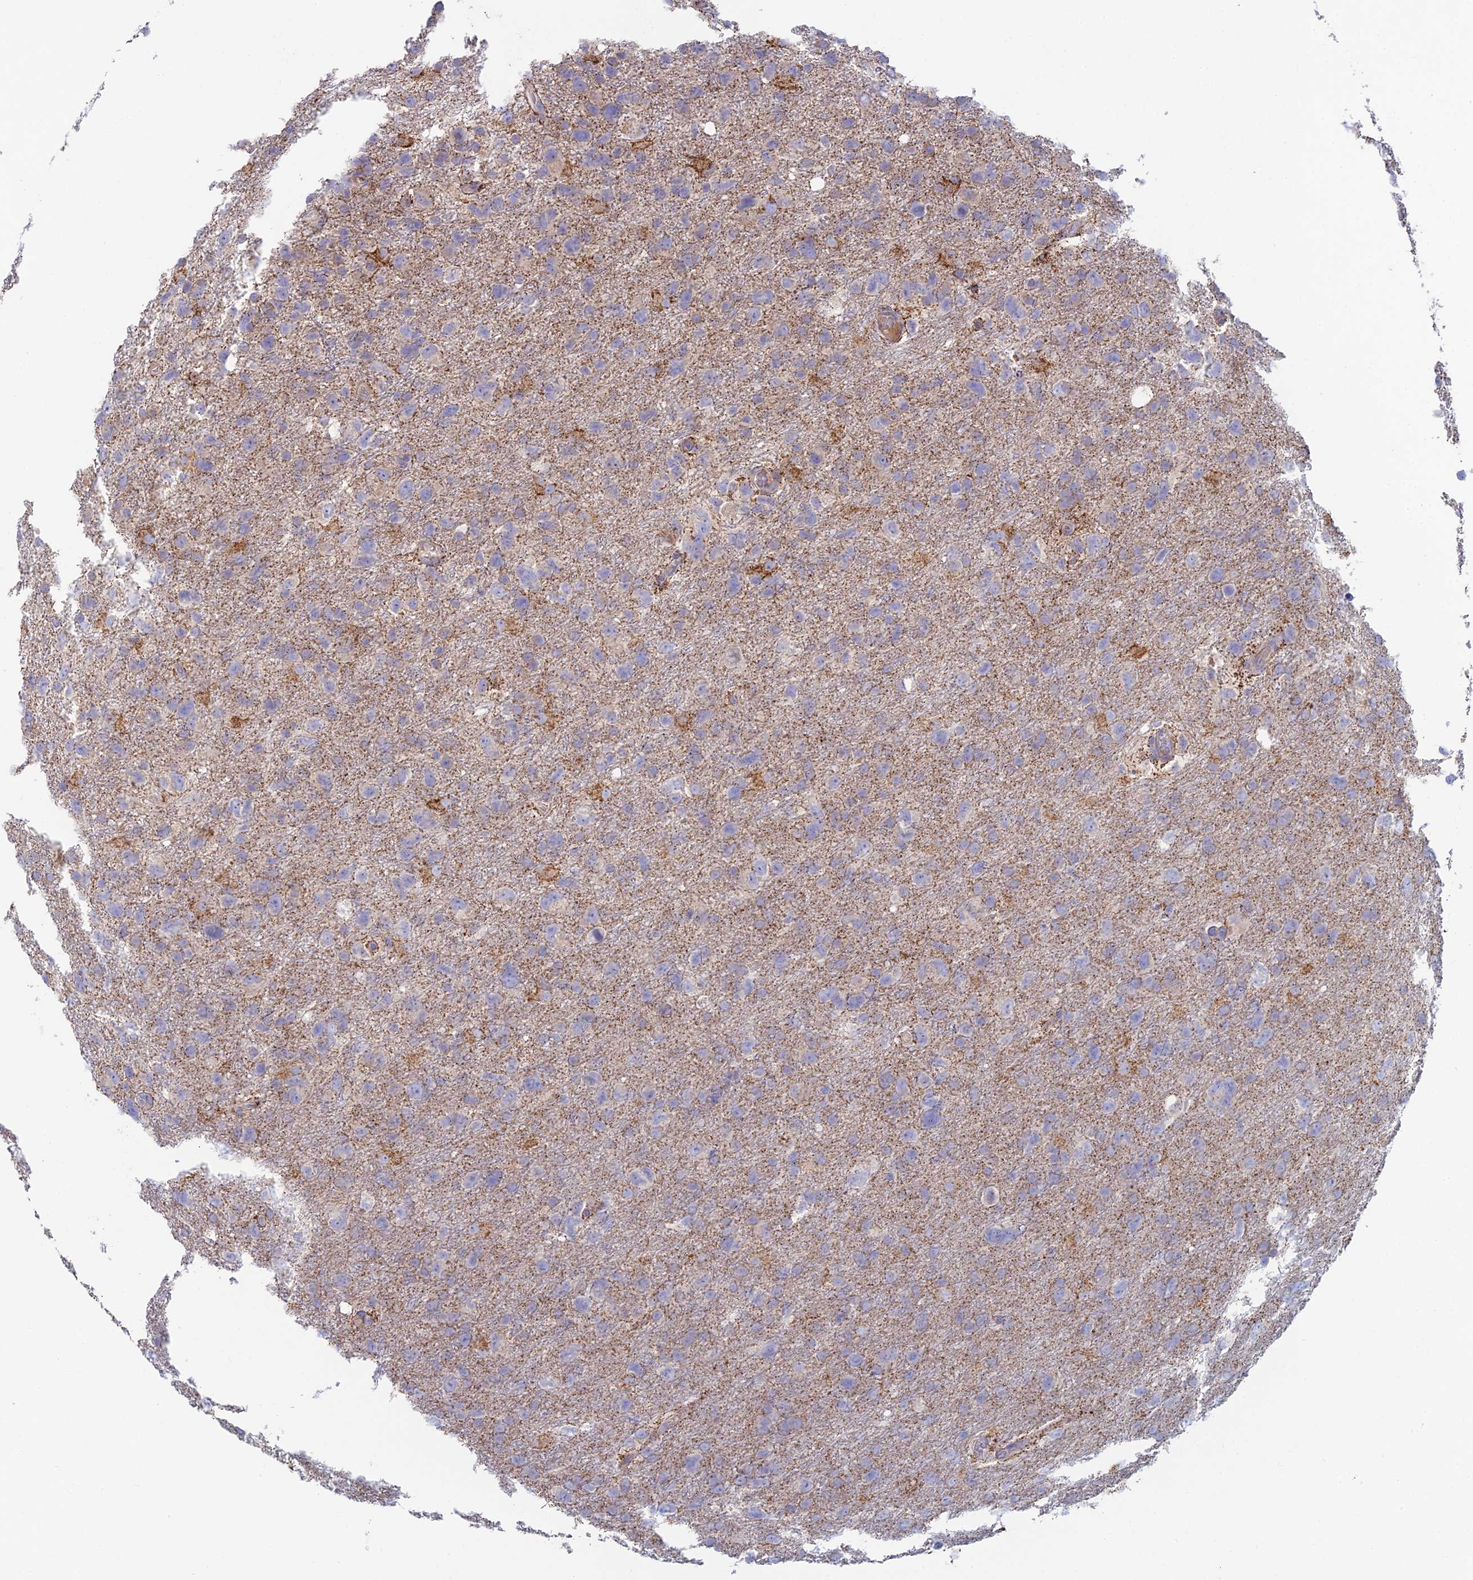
{"staining": {"intensity": "negative", "quantity": "none", "location": "none"}, "tissue": "glioma", "cell_type": "Tumor cells", "image_type": "cancer", "snomed": [{"axis": "morphology", "description": "Glioma, malignant, High grade"}, {"axis": "topography", "description": "Brain"}], "caption": "IHC photomicrograph of glioma stained for a protein (brown), which exhibits no staining in tumor cells. (Brightfield microscopy of DAB immunohistochemistry at high magnification).", "gene": "IFTAP", "patient": {"sex": "male", "age": 61}}